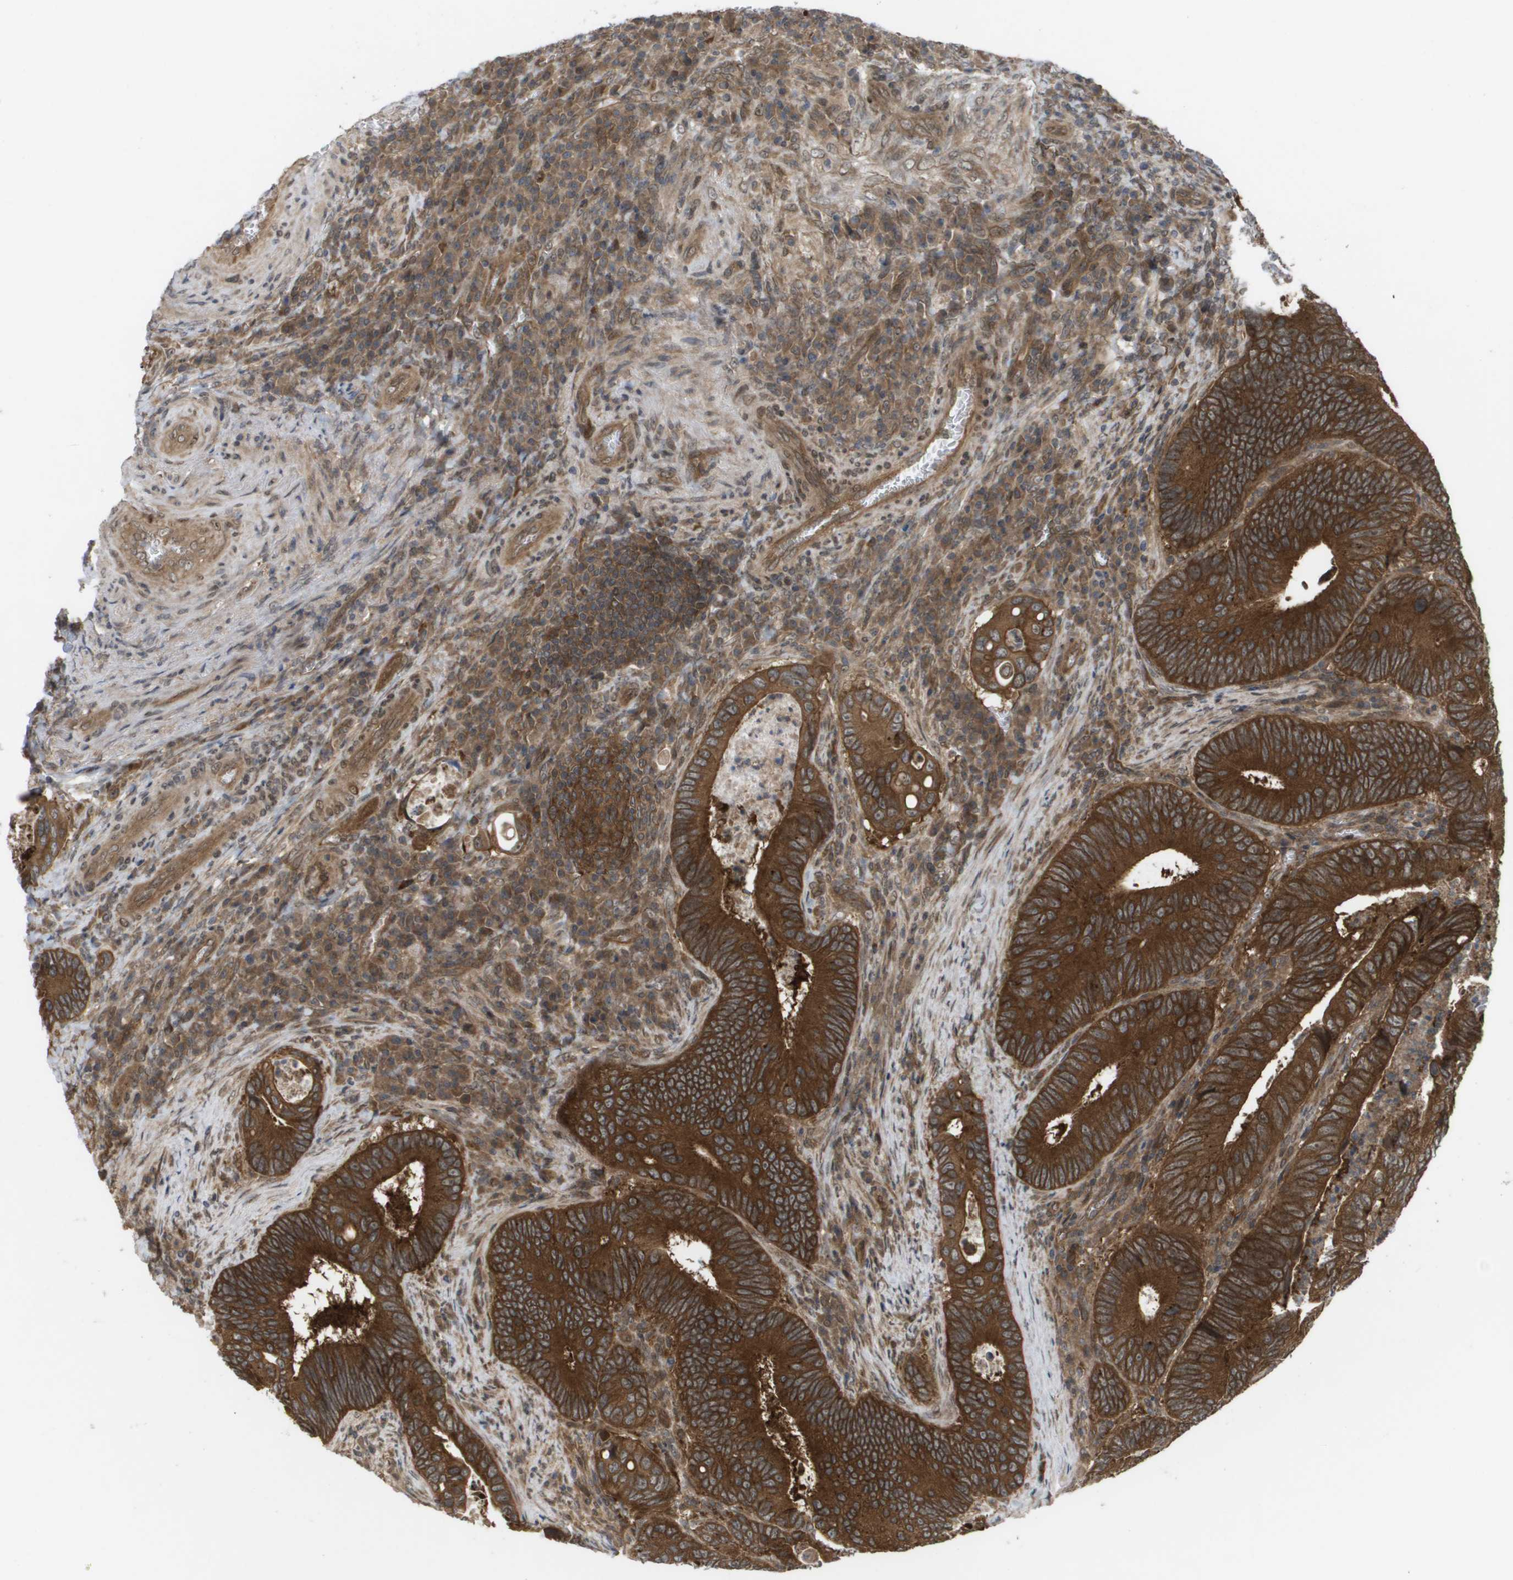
{"staining": {"intensity": "strong", "quantity": ">75%", "location": "cytoplasmic/membranous"}, "tissue": "colorectal cancer", "cell_type": "Tumor cells", "image_type": "cancer", "snomed": [{"axis": "morphology", "description": "Inflammation, NOS"}, {"axis": "morphology", "description": "Adenocarcinoma, NOS"}, {"axis": "topography", "description": "Colon"}], "caption": "Colorectal adenocarcinoma was stained to show a protein in brown. There is high levels of strong cytoplasmic/membranous staining in about >75% of tumor cells.", "gene": "CTPS2", "patient": {"sex": "male", "age": 72}}